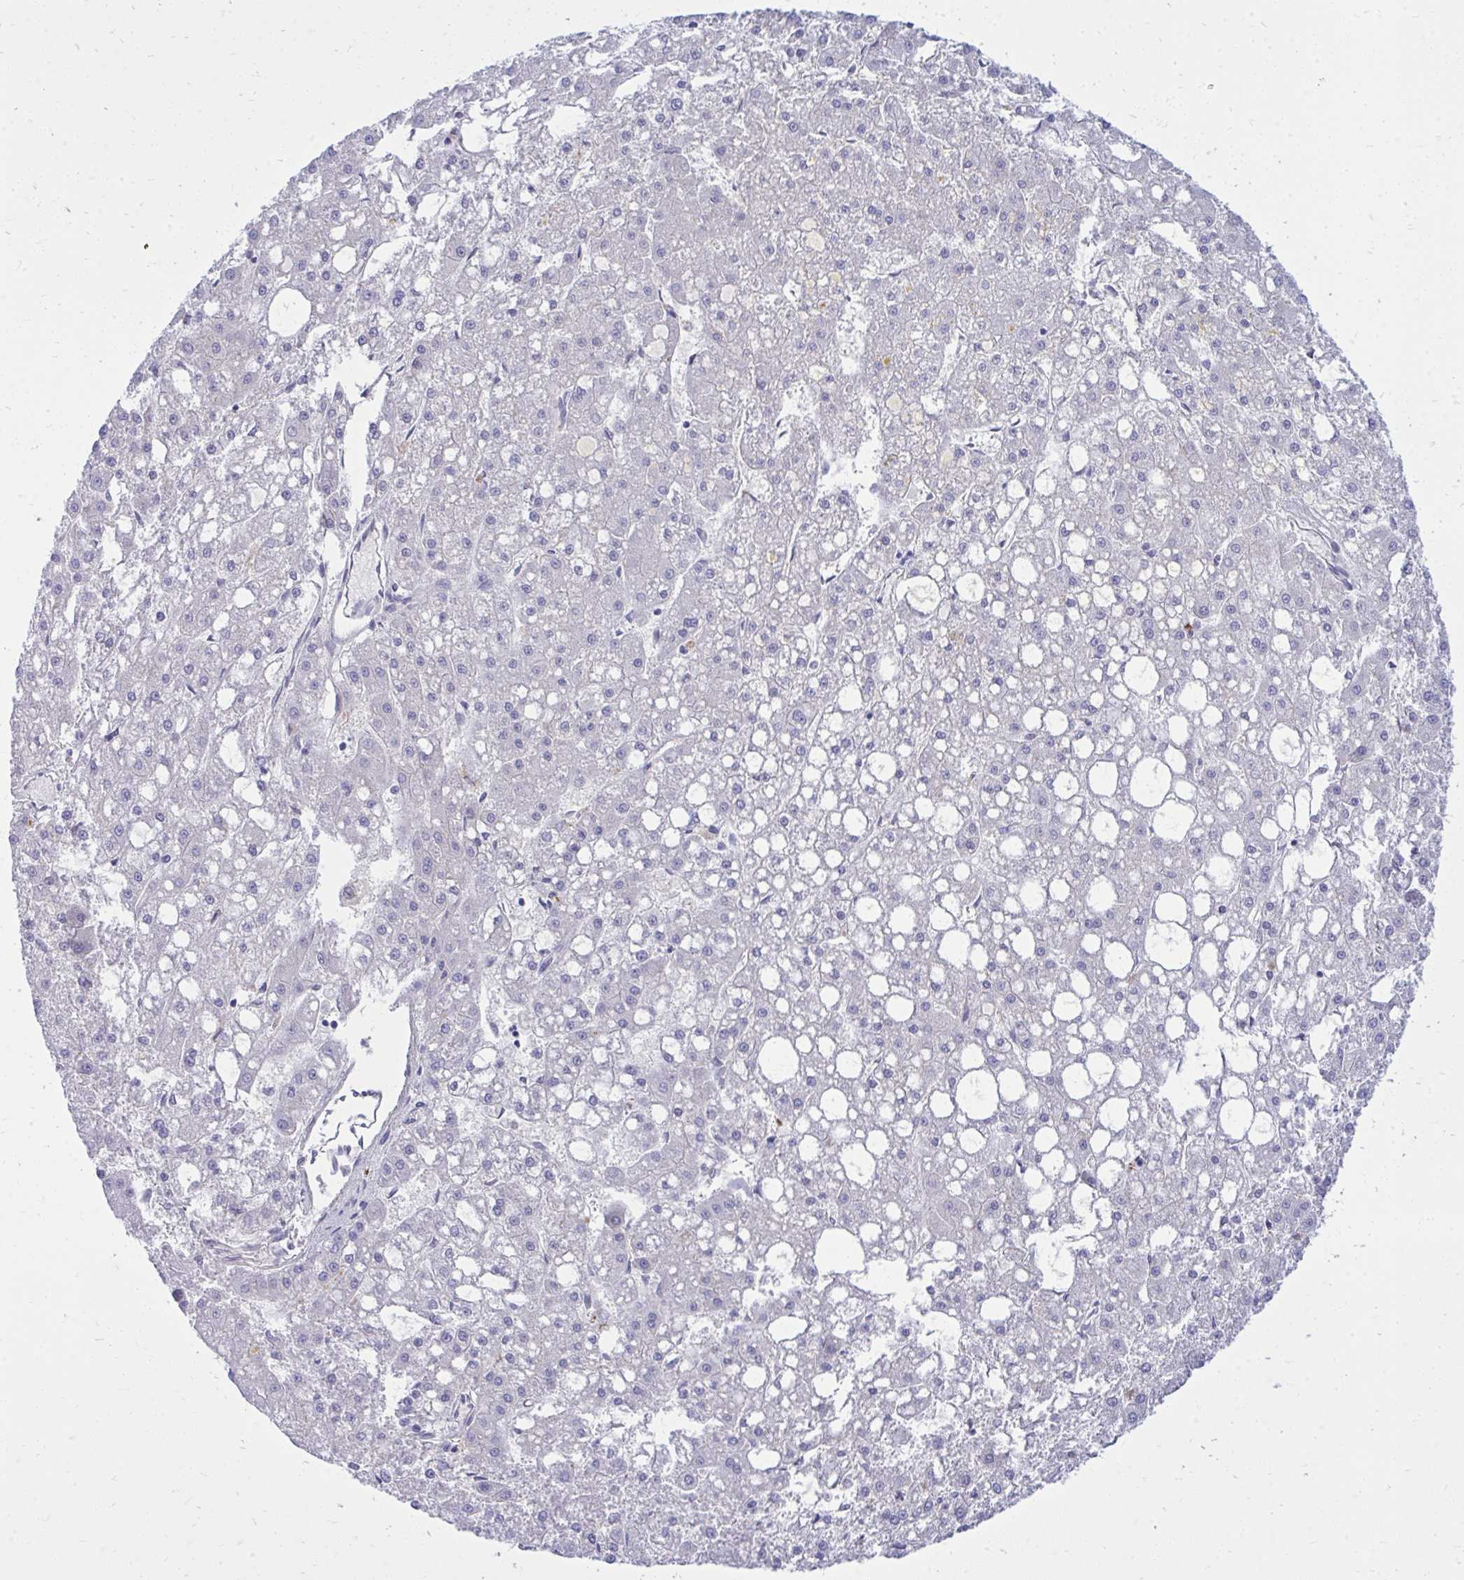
{"staining": {"intensity": "negative", "quantity": "none", "location": "none"}, "tissue": "liver cancer", "cell_type": "Tumor cells", "image_type": "cancer", "snomed": [{"axis": "morphology", "description": "Carcinoma, Hepatocellular, NOS"}, {"axis": "topography", "description": "Liver"}], "caption": "High magnification brightfield microscopy of liver cancer (hepatocellular carcinoma) stained with DAB (brown) and counterstained with hematoxylin (blue): tumor cells show no significant positivity.", "gene": "TP53I11", "patient": {"sex": "male", "age": 67}}